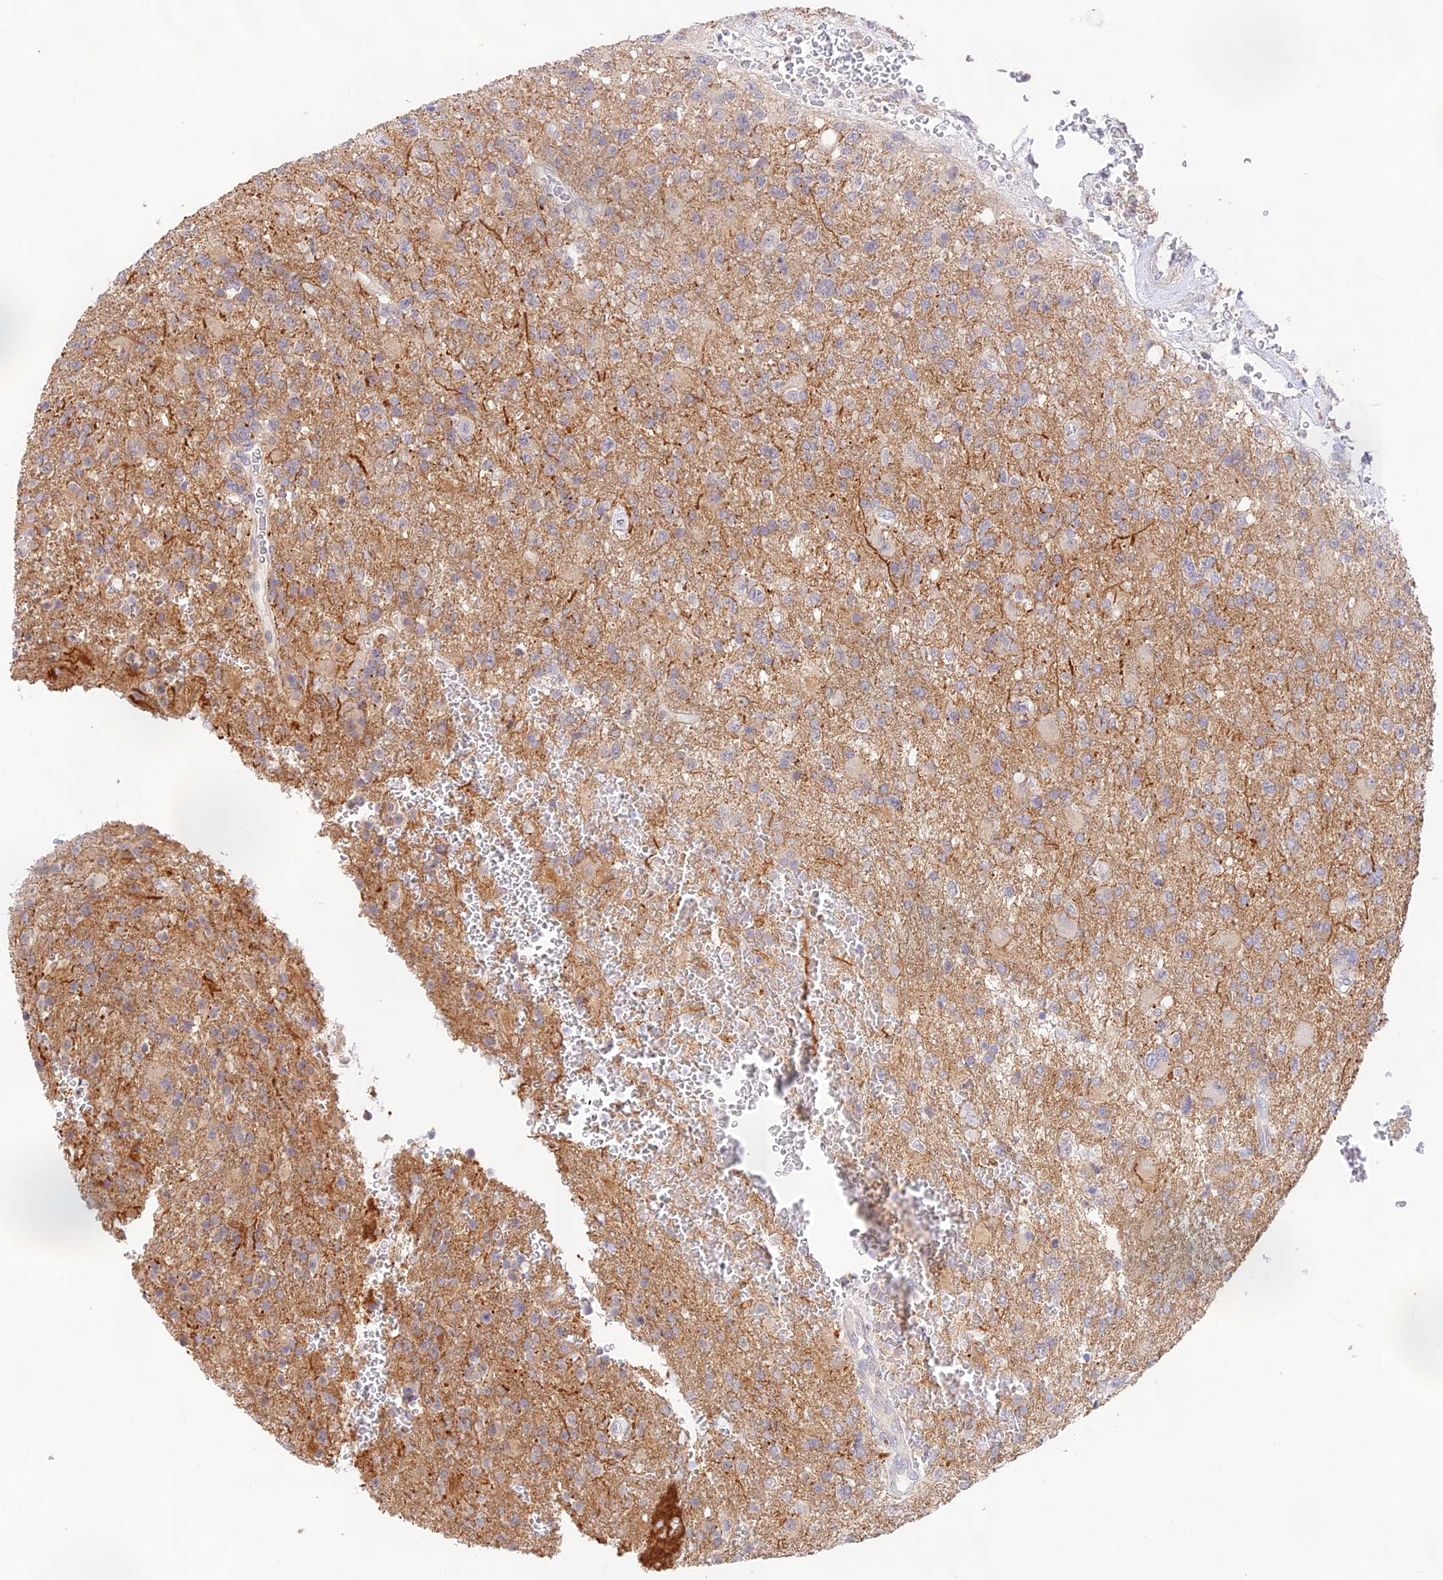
{"staining": {"intensity": "weak", "quantity": "<25%", "location": "cytoplasmic/membranous"}, "tissue": "glioma", "cell_type": "Tumor cells", "image_type": "cancer", "snomed": [{"axis": "morphology", "description": "Glioma, malignant, High grade"}, {"axis": "topography", "description": "Brain"}], "caption": "Glioma was stained to show a protein in brown. There is no significant expression in tumor cells. Nuclei are stained in blue.", "gene": "CAMSAP3", "patient": {"sex": "male", "age": 56}}